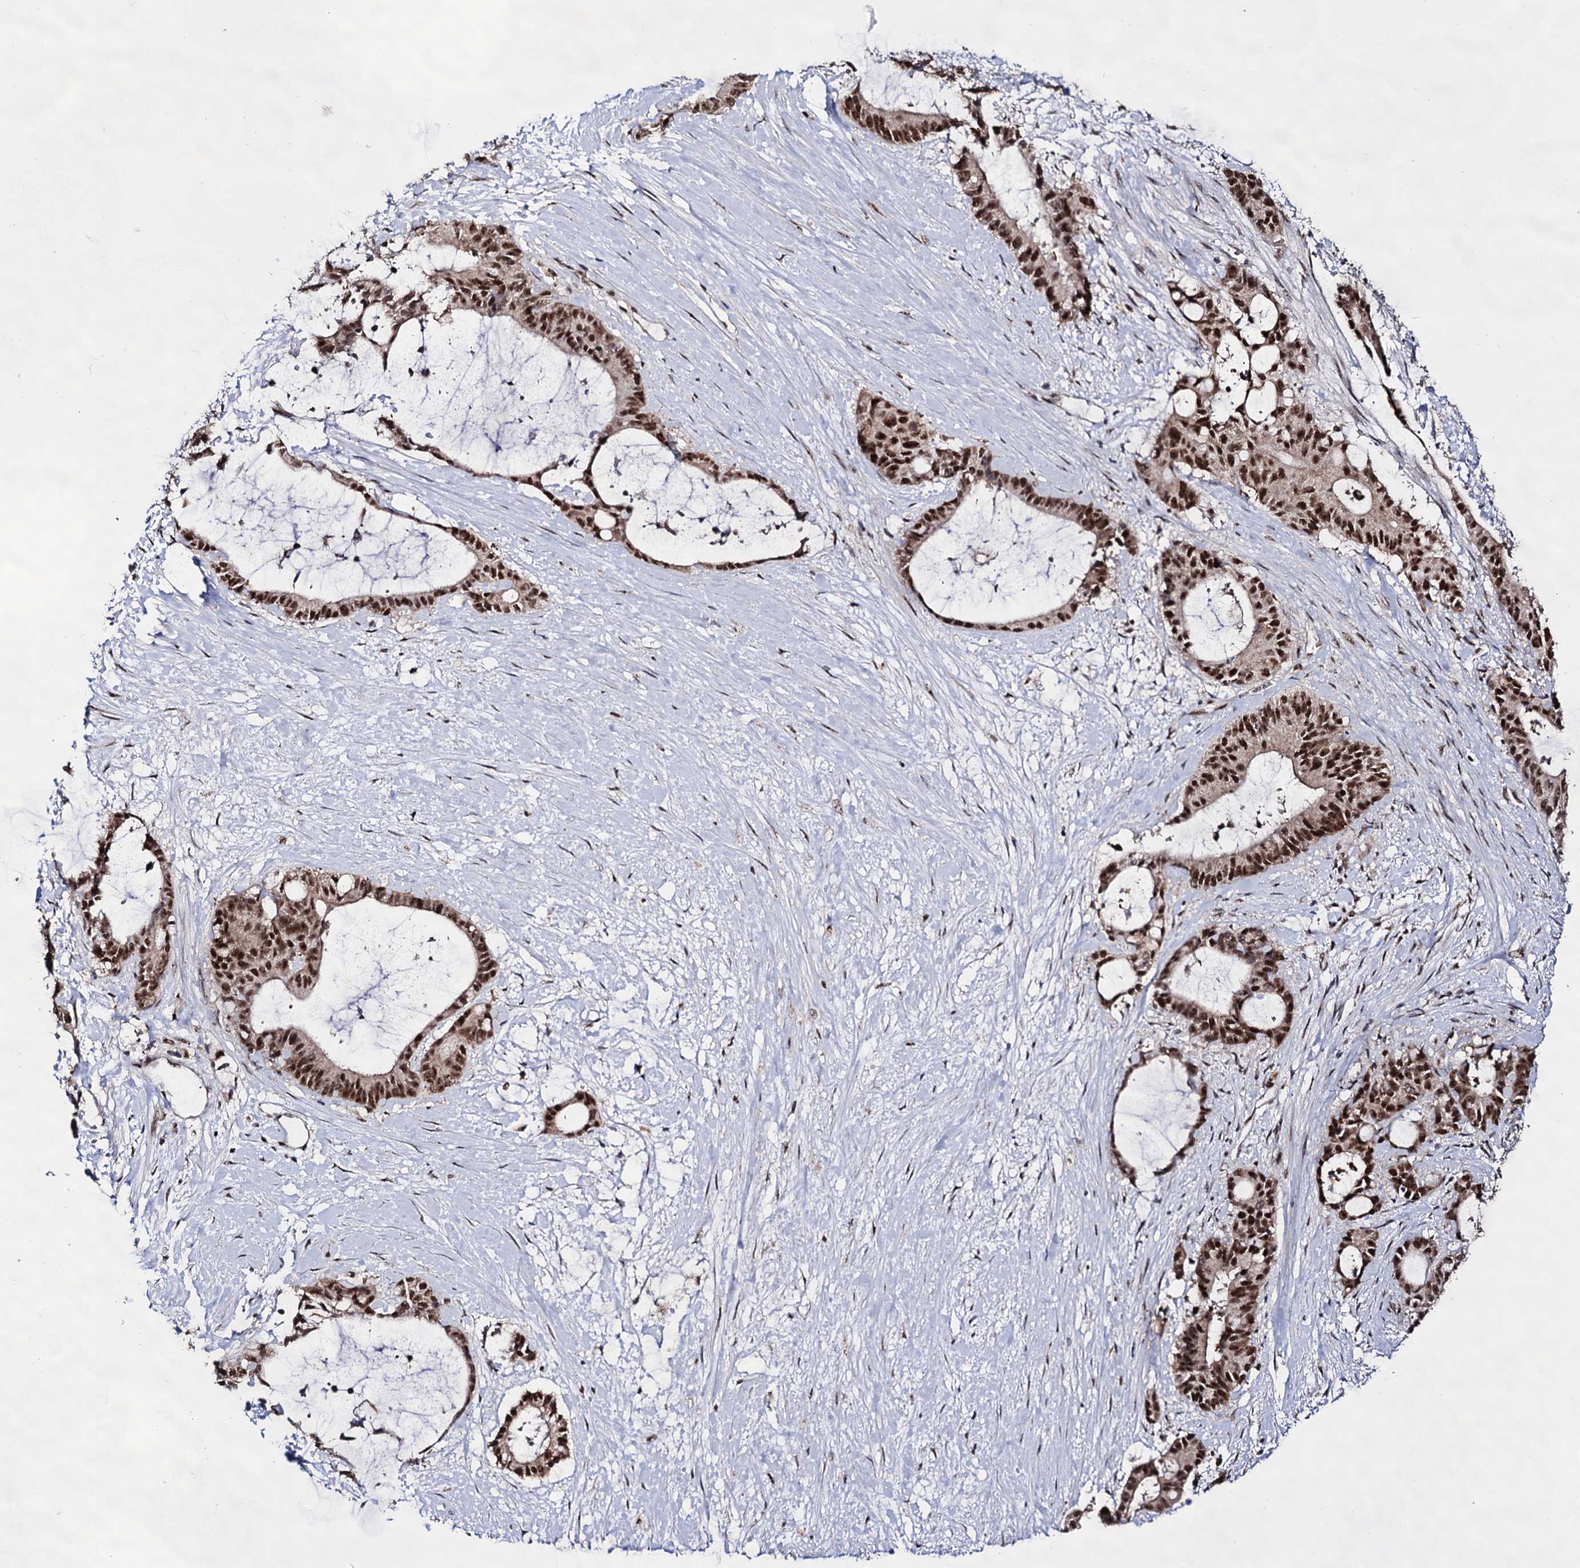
{"staining": {"intensity": "strong", "quantity": ">75%", "location": "cytoplasmic/membranous,nuclear"}, "tissue": "liver cancer", "cell_type": "Tumor cells", "image_type": "cancer", "snomed": [{"axis": "morphology", "description": "Normal tissue, NOS"}, {"axis": "morphology", "description": "Cholangiocarcinoma"}, {"axis": "topography", "description": "Liver"}, {"axis": "topography", "description": "Peripheral nerve tissue"}], "caption": "Liver cancer (cholangiocarcinoma) stained with immunohistochemistry (IHC) reveals strong cytoplasmic/membranous and nuclear expression in about >75% of tumor cells.", "gene": "EXOSC10", "patient": {"sex": "female", "age": 73}}